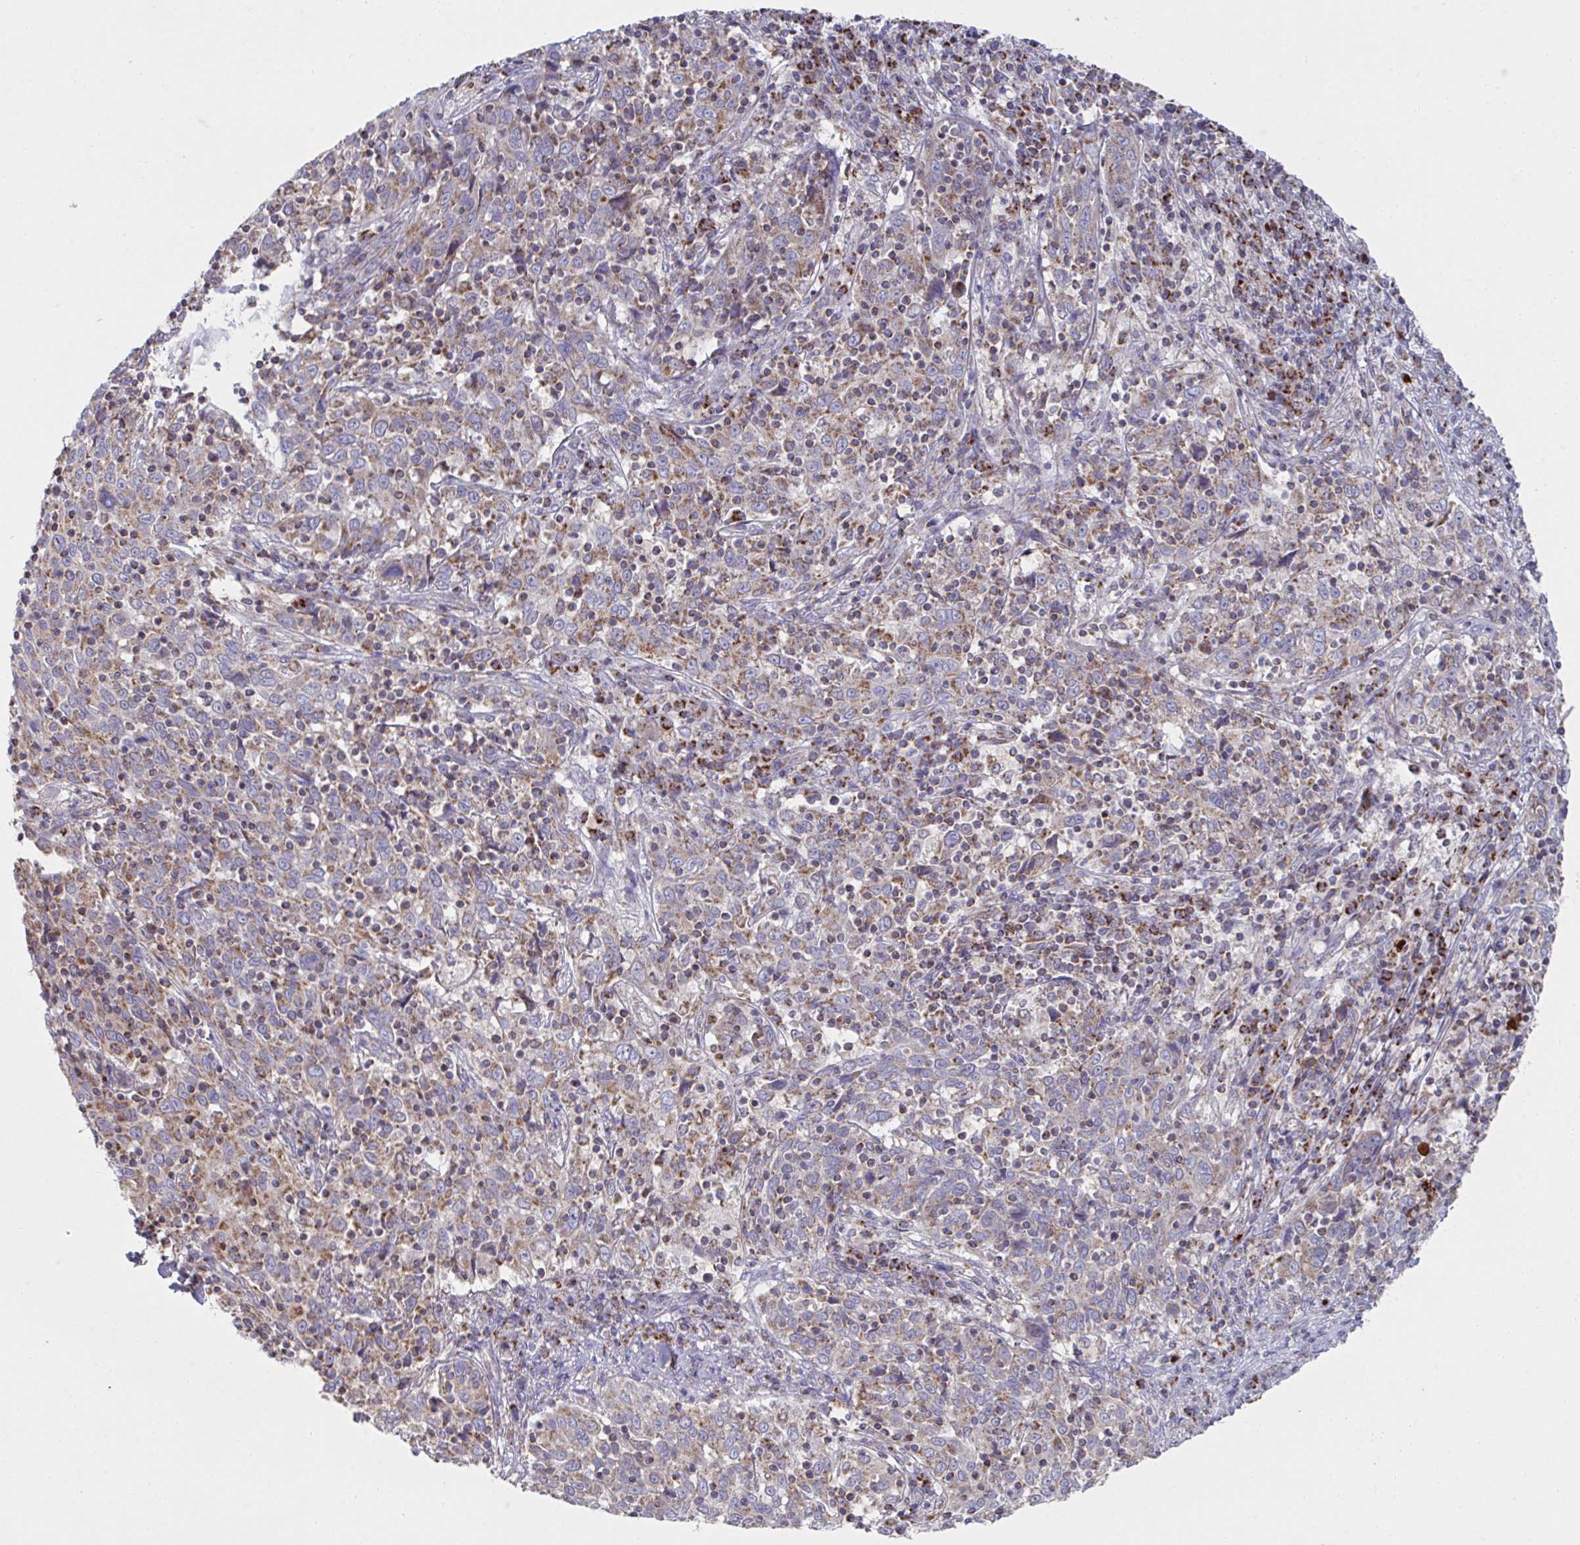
{"staining": {"intensity": "weak", "quantity": "25%-75%", "location": "cytoplasmic/membranous"}, "tissue": "cervical cancer", "cell_type": "Tumor cells", "image_type": "cancer", "snomed": [{"axis": "morphology", "description": "Squamous cell carcinoma, NOS"}, {"axis": "topography", "description": "Cervix"}], "caption": "Tumor cells exhibit low levels of weak cytoplasmic/membranous expression in about 25%-75% of cells in human cervical cancer (squamous cell carcinoma).", "gene": "NDUFA7", "patient": {"sex": "female", "age": 46}}